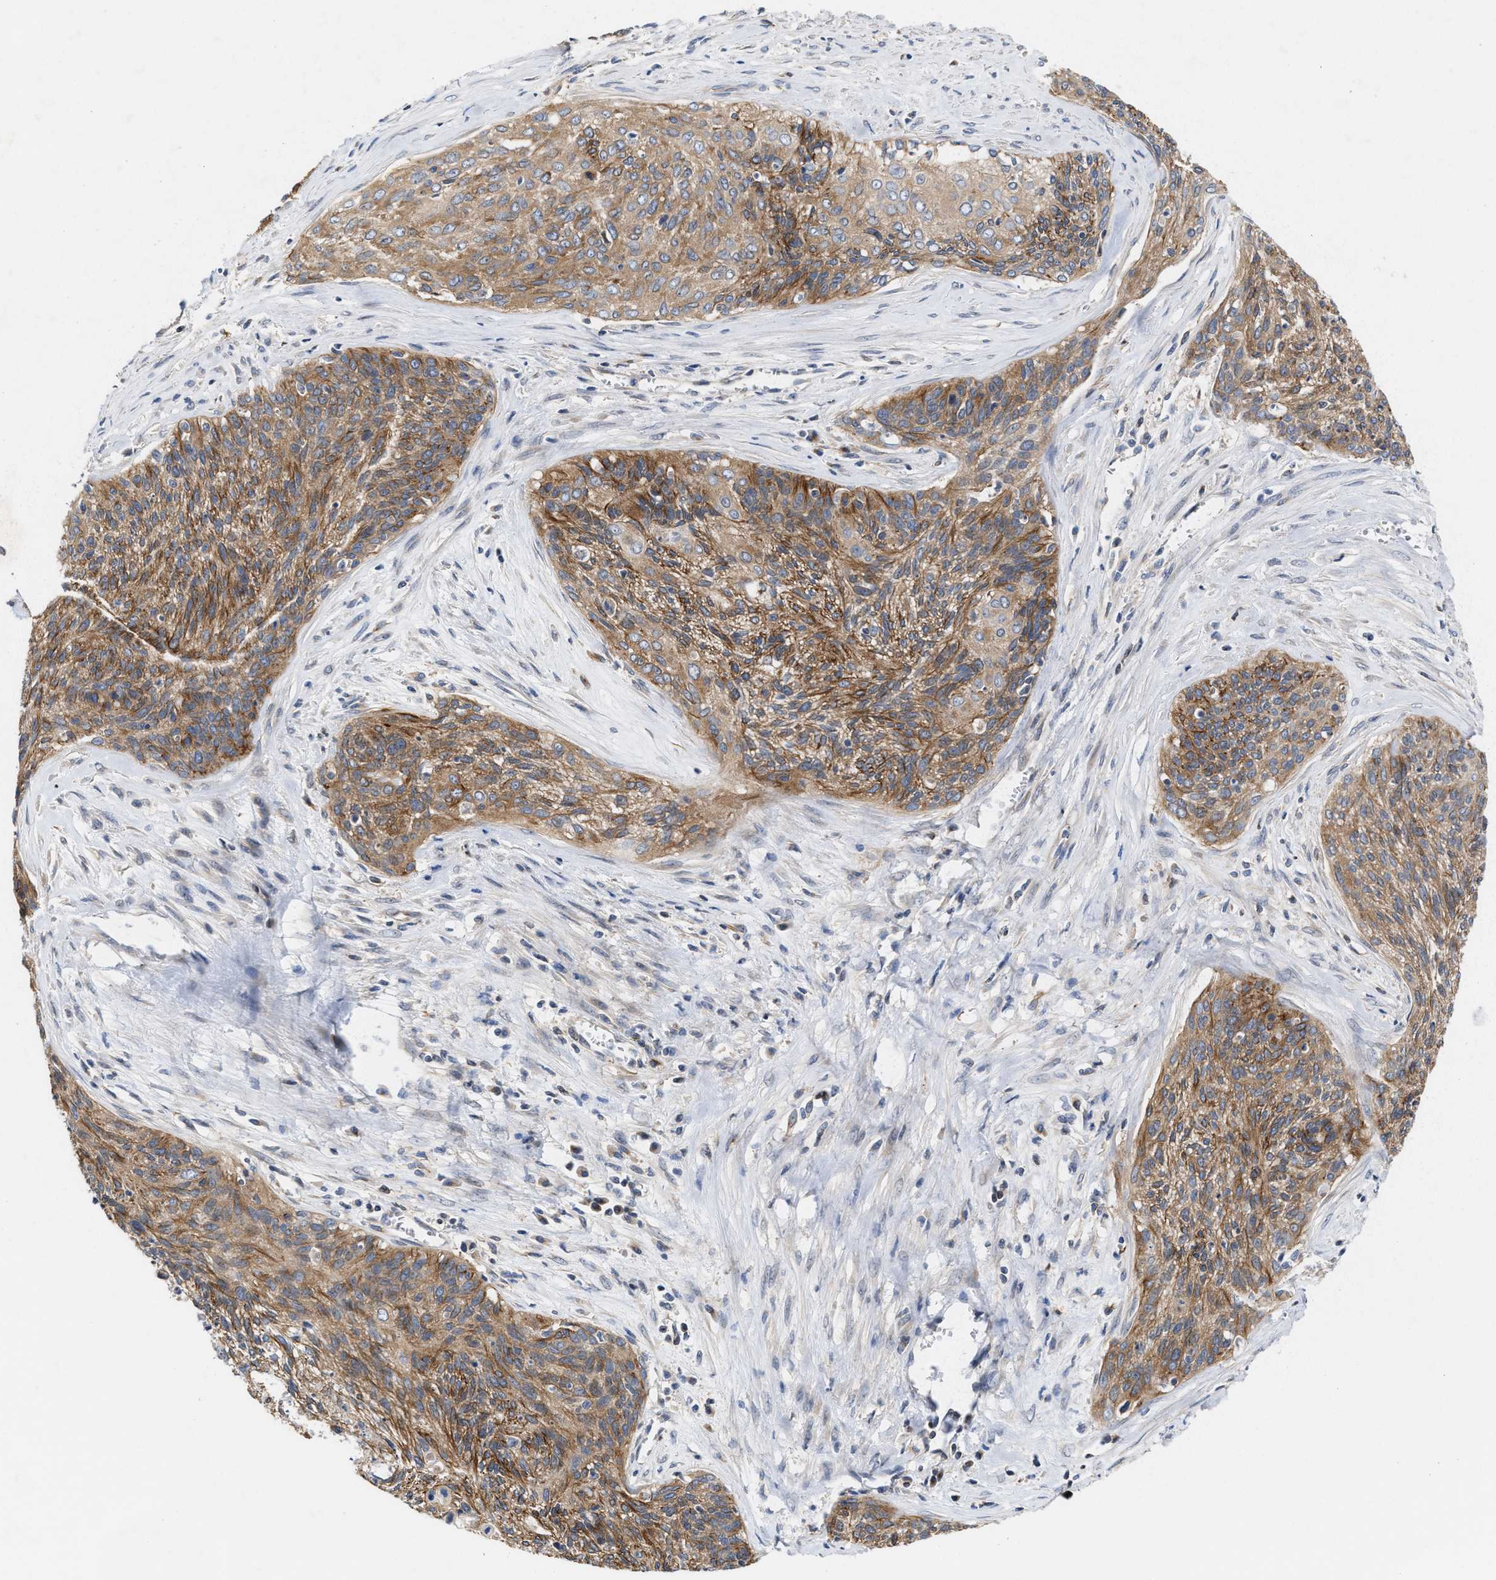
{"staining": {"intensity": "moderate", "quantity": ">75%", "location": "cytoplasmic/membranous"}, "tissue": "cervical cancer", "cell_type": "Tumor cells", "image_type": "cancer", "snomed": [{"axis": "morphology", "description": "Squamous cell carcinoma, NOS"}, {"axis": "topography", "description": "Cervix"}], "caption": "The image reveals a brown stain indicating the presence of a protein in the cytoplasmic/membranous of tumor cells in squamous cell carcinoma (cervical).", "gene": "BBLN", "patient": {"sex": "female", "age": 55}}